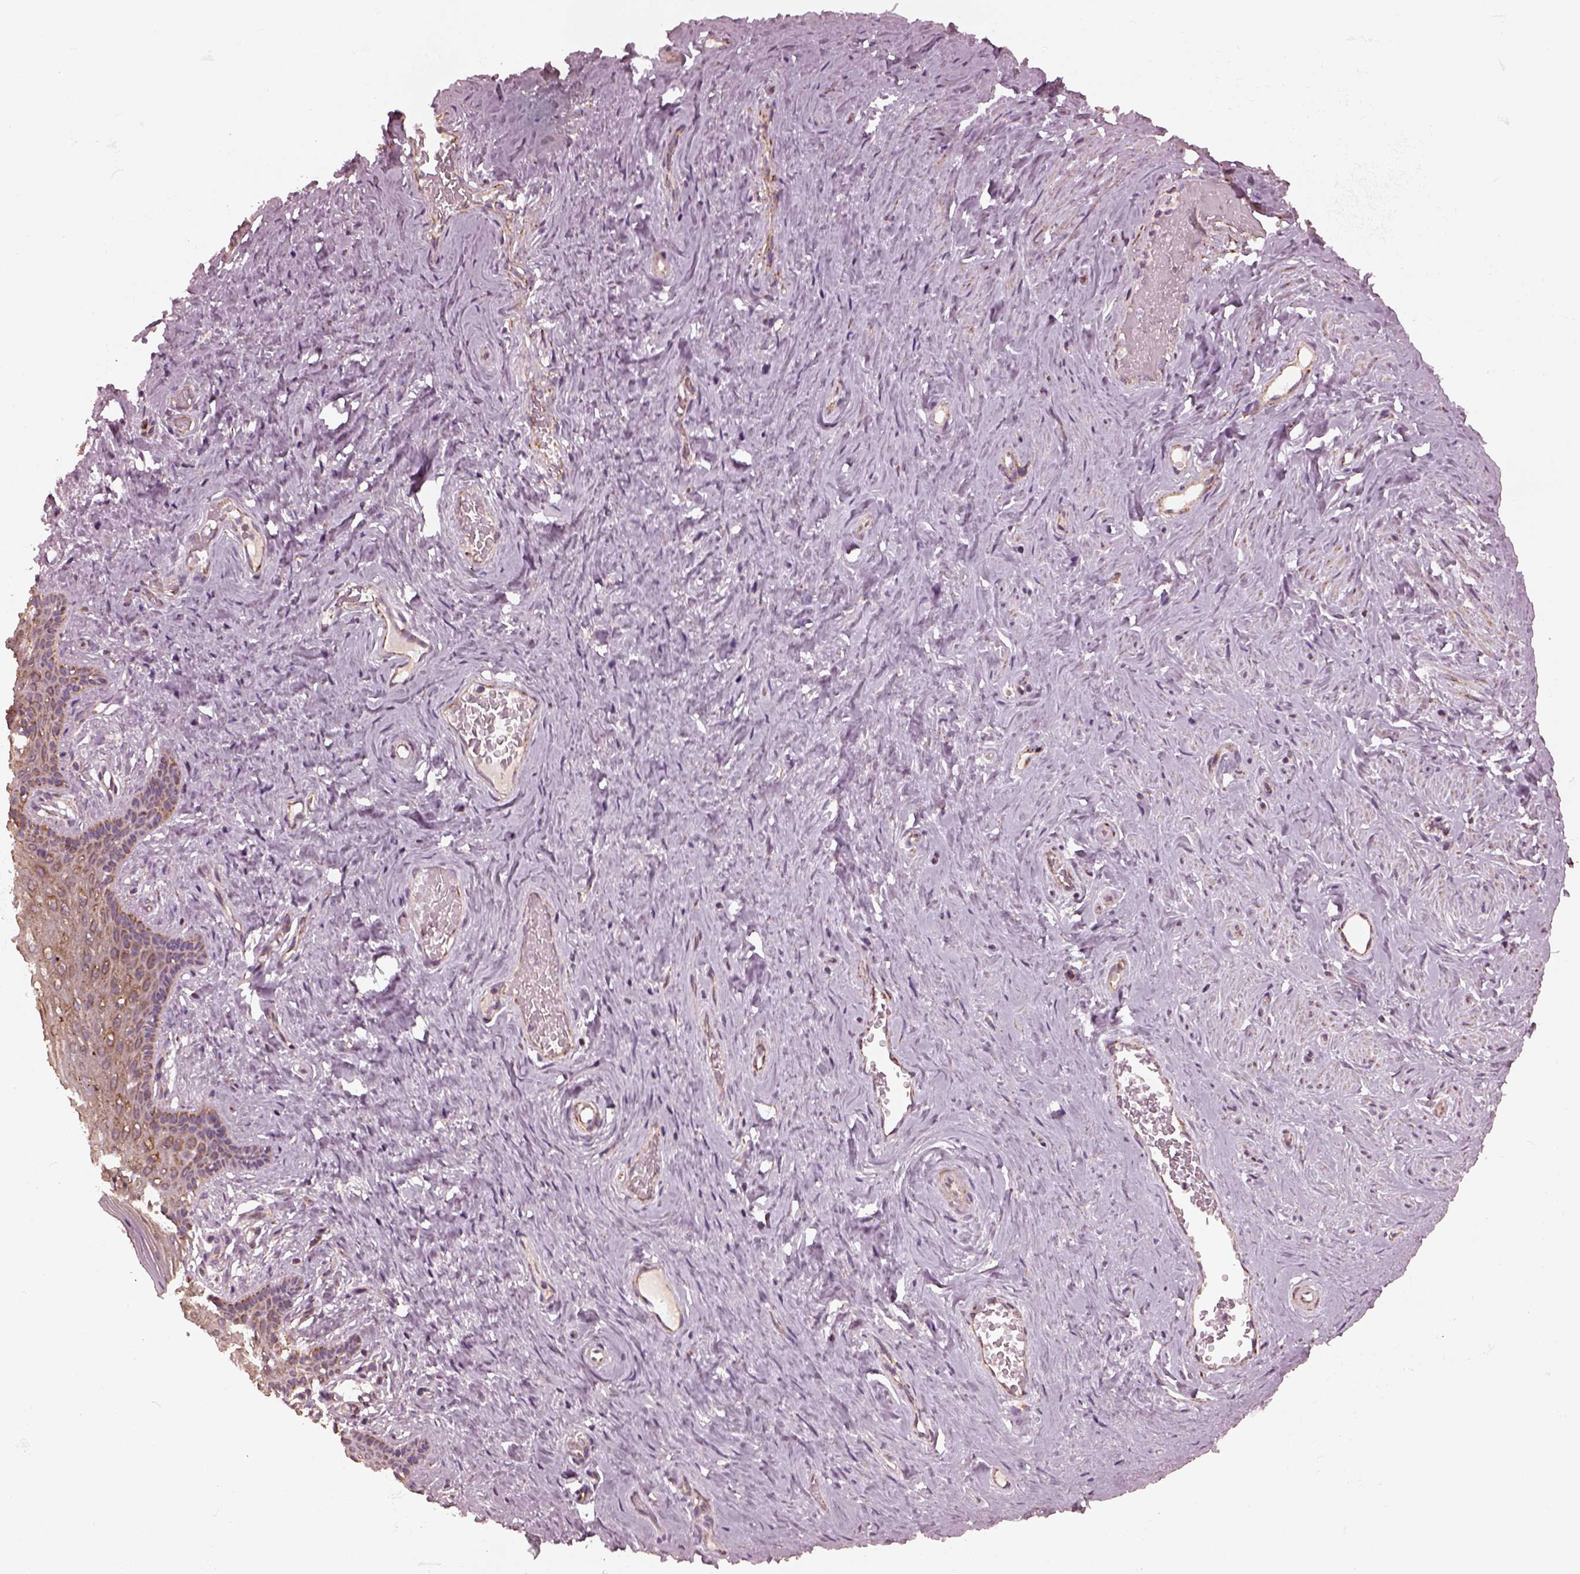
{"staining": {"intensity": "moderate", "quantity": ">75%", "location": "cytoplasmic/membranous"}, "tissue": "vagina", "cell_type": "Squamous epithelial cells", "image_type": "normal", "snomed": [{"axis": "morphology", "description": "Normal tissue, NOS"}, {"axis": "topography", "description": "Vagina"}], "caption": "Vagina stained with DAB (3,3'-diaminobenzidine) immunohistochemistry demonstrates medium levels of moderate cytoplasmic/membranous positivity in about >75% of squamous epithelial cells.", "gene": "NDUFB10", "patient": {"sex": "female", "age": 45}}